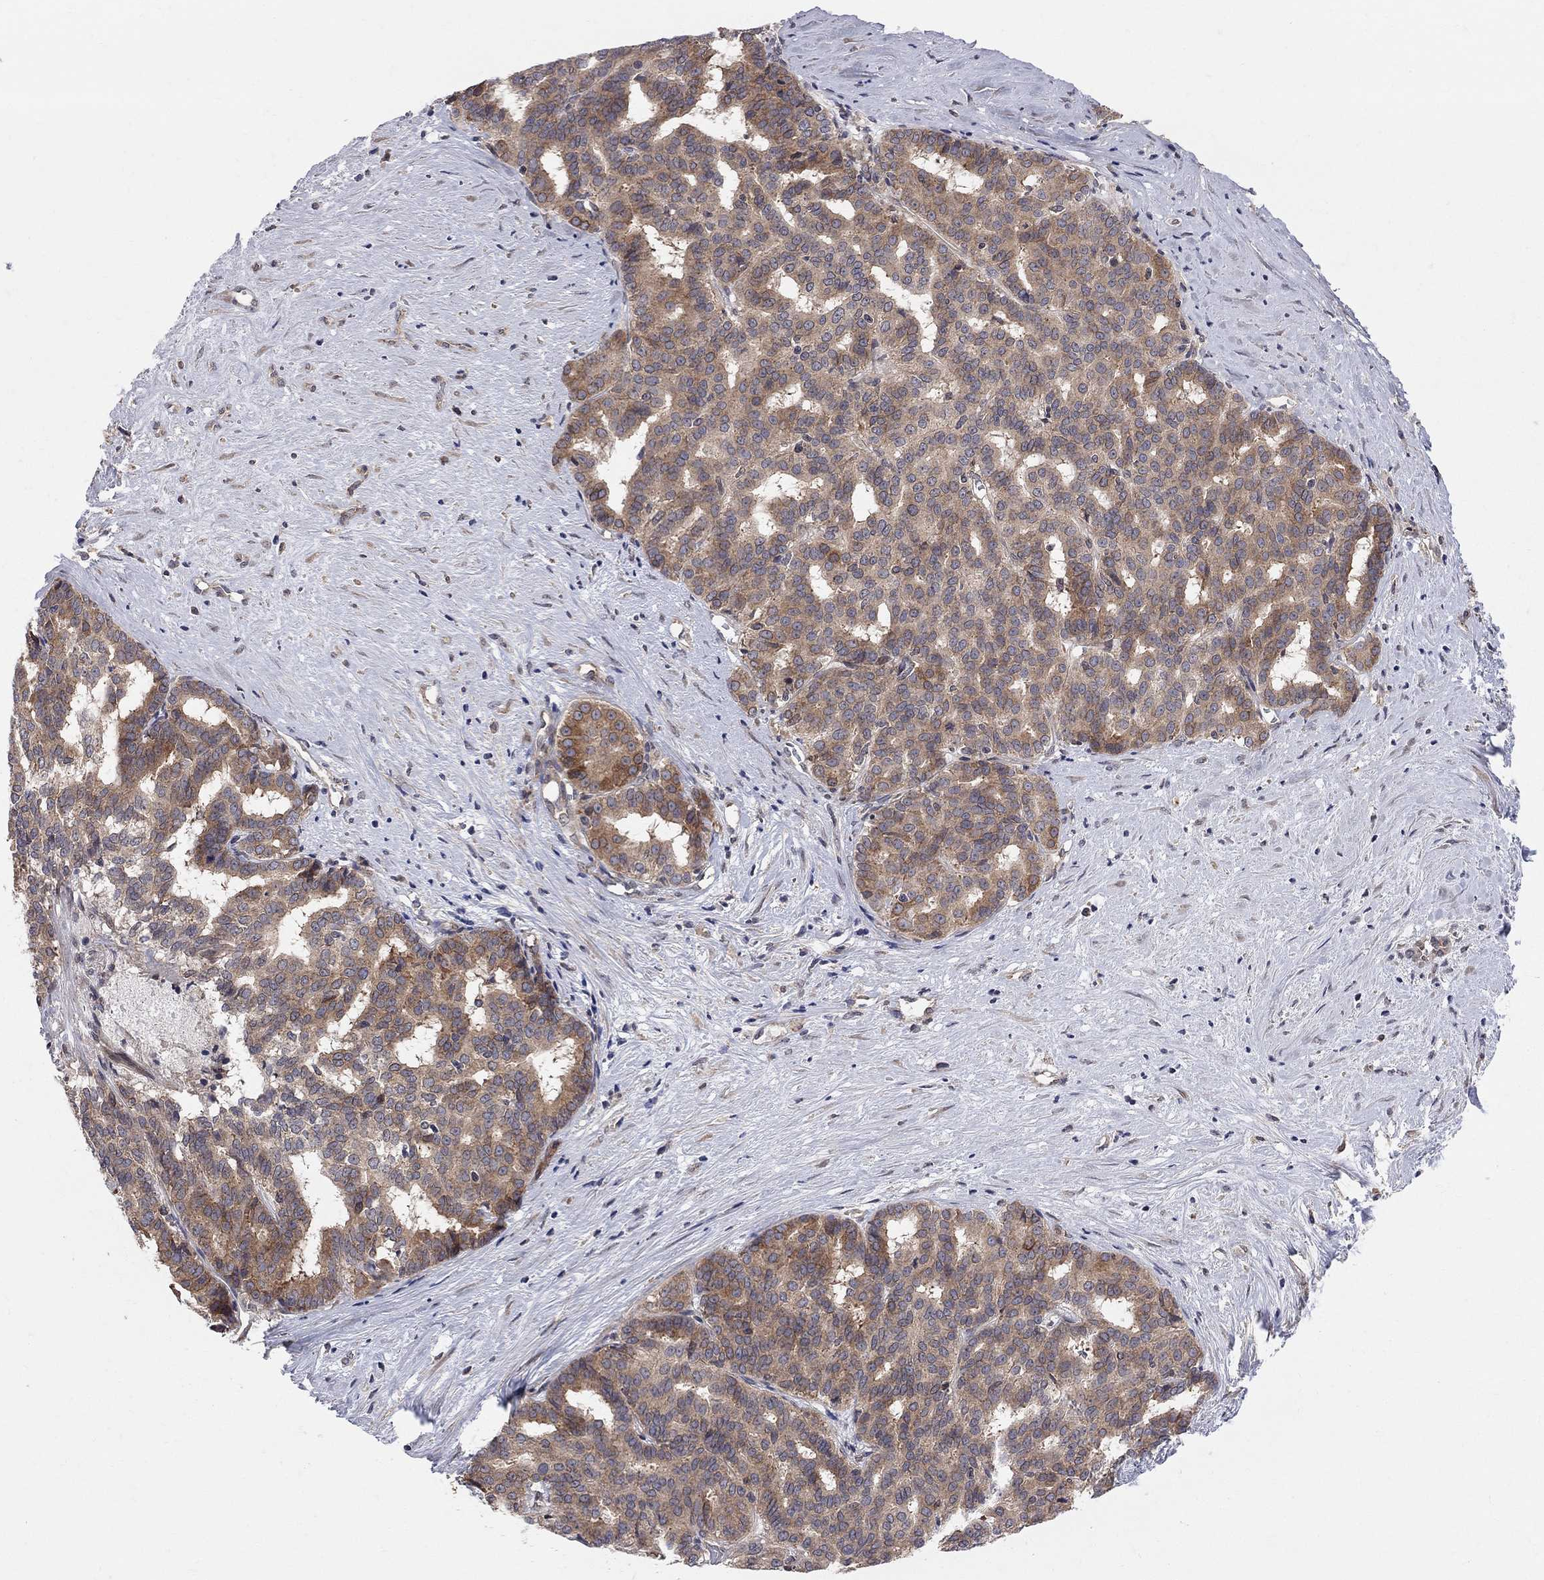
{"staining": {"intensity": "strong", "quantity": "25%-75%", "location": "cytoplasmic/membranous"}, "tissue": "liver cancer", "cell_type": "Tumor cells", "image_type": "cancer", "snomed": [{"axis": "morphology", "description": "Cholangiocarcinoma"}, {"axis": "topography", "description": "Liver"}], "caption": "This micrograph exhibits cholangiocarcinoma (liver) stained with IHC to label a protein in brown. The cytoplasmic/membranous of tumor cells show strong positivity for the protein. Nuclei are counter-stained blue.", "gene": "CNOT11", "patient": {"sex": "female", "age": 47}}